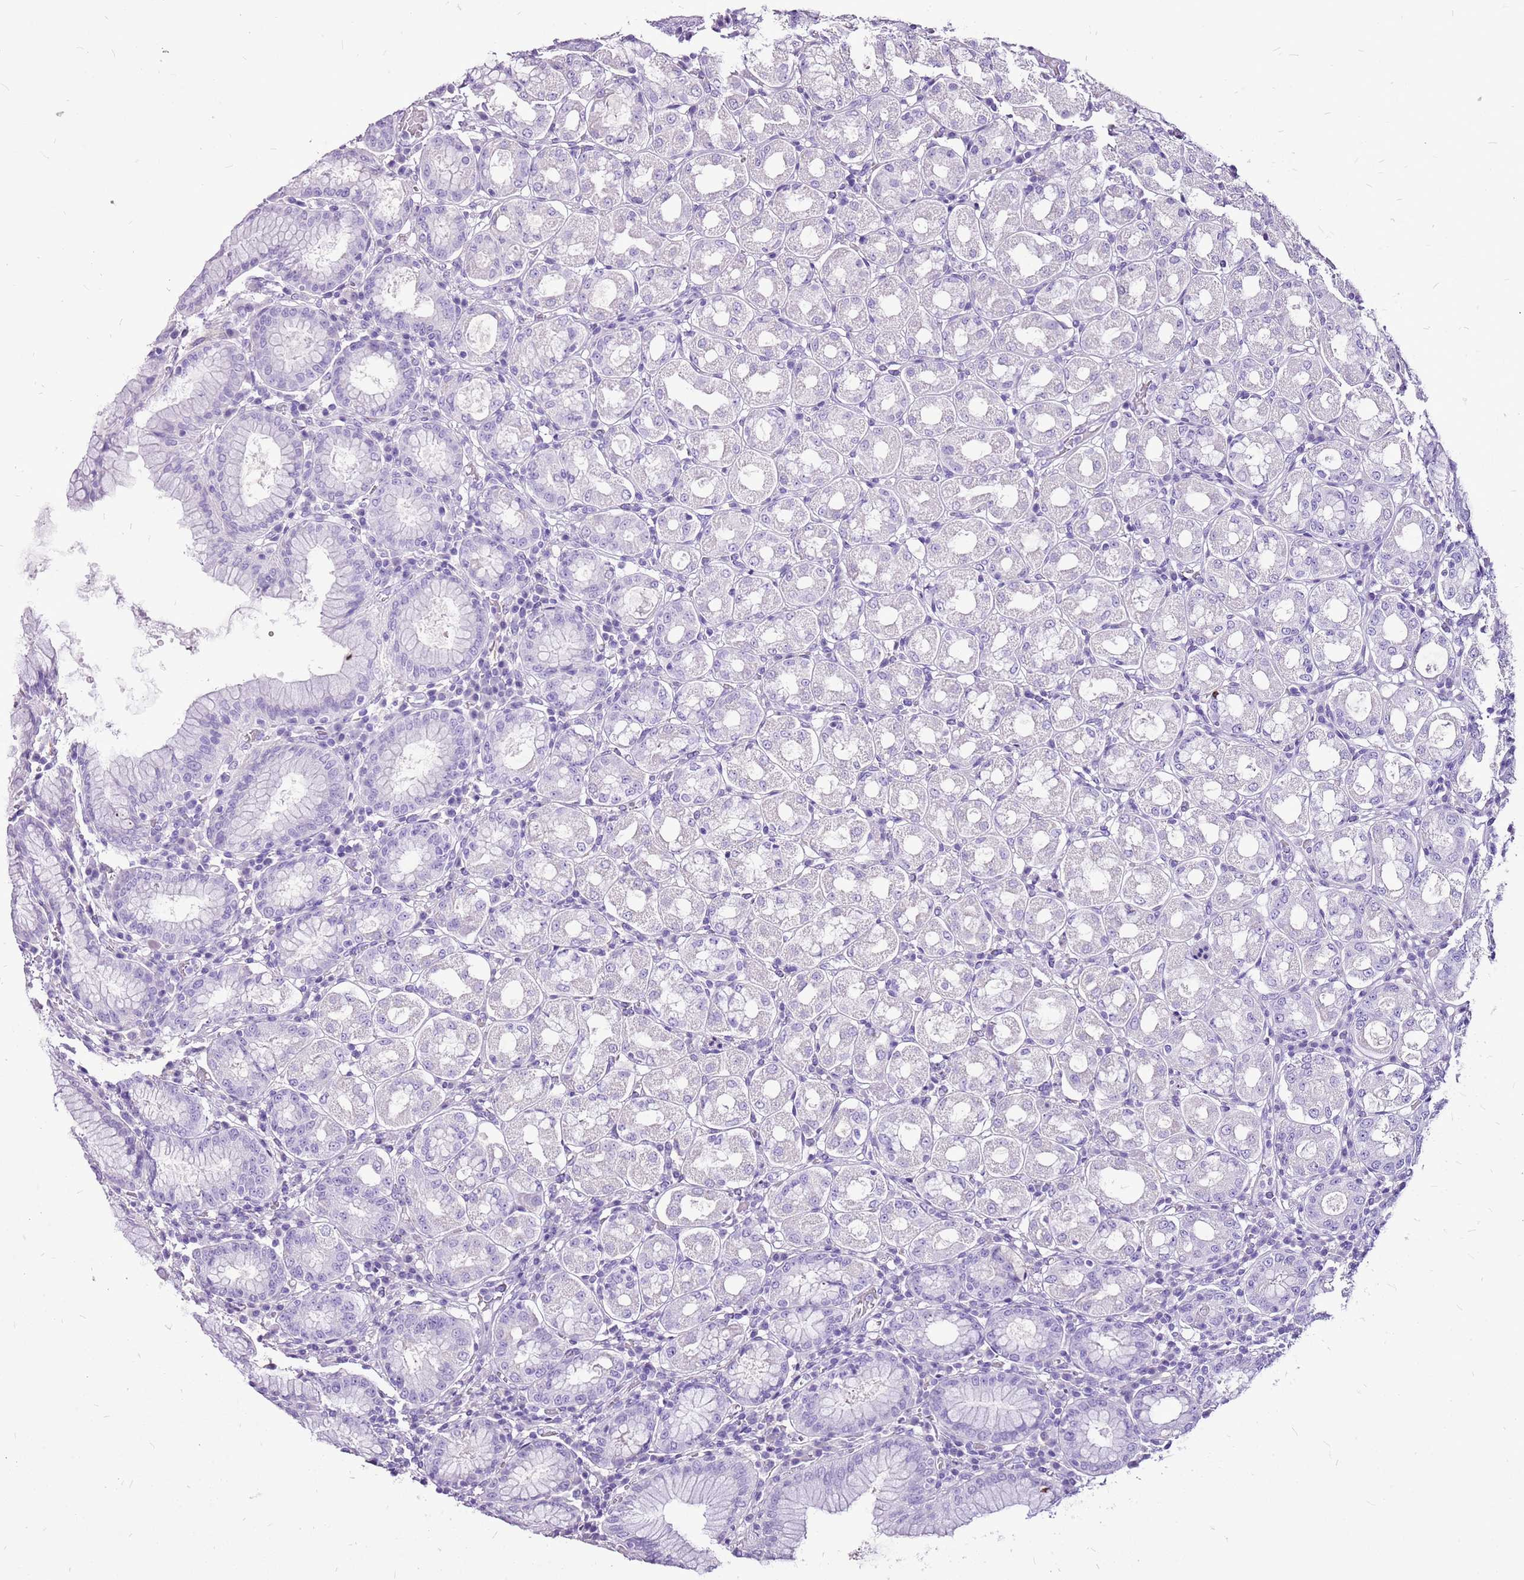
{"staining": {"intensity": "negative", "quantity": "none", "location": "none"}, "tissue": "stomach", "cell_type": "Glandular cells", "image_type": "normal", "snomed": [{"axis": "morphology", "description": "Normal tissue, NOS"}, {"axis": "topography", "description": "Stomach"}, {"axis": "topography", "description": "Stomach, lower"}], "caption": "Immunohistochemistry photomicrograph of normal human stomach stained for a protein (brown), which displays no expression in glandular cells. (Brightfield microscopy of DAB (3,3'-diaminobenzidine) immunohistochemistry (IHC) at high magnification).", "gene": "ACSS3", "patient": {"sex": "female", "age": 56}}